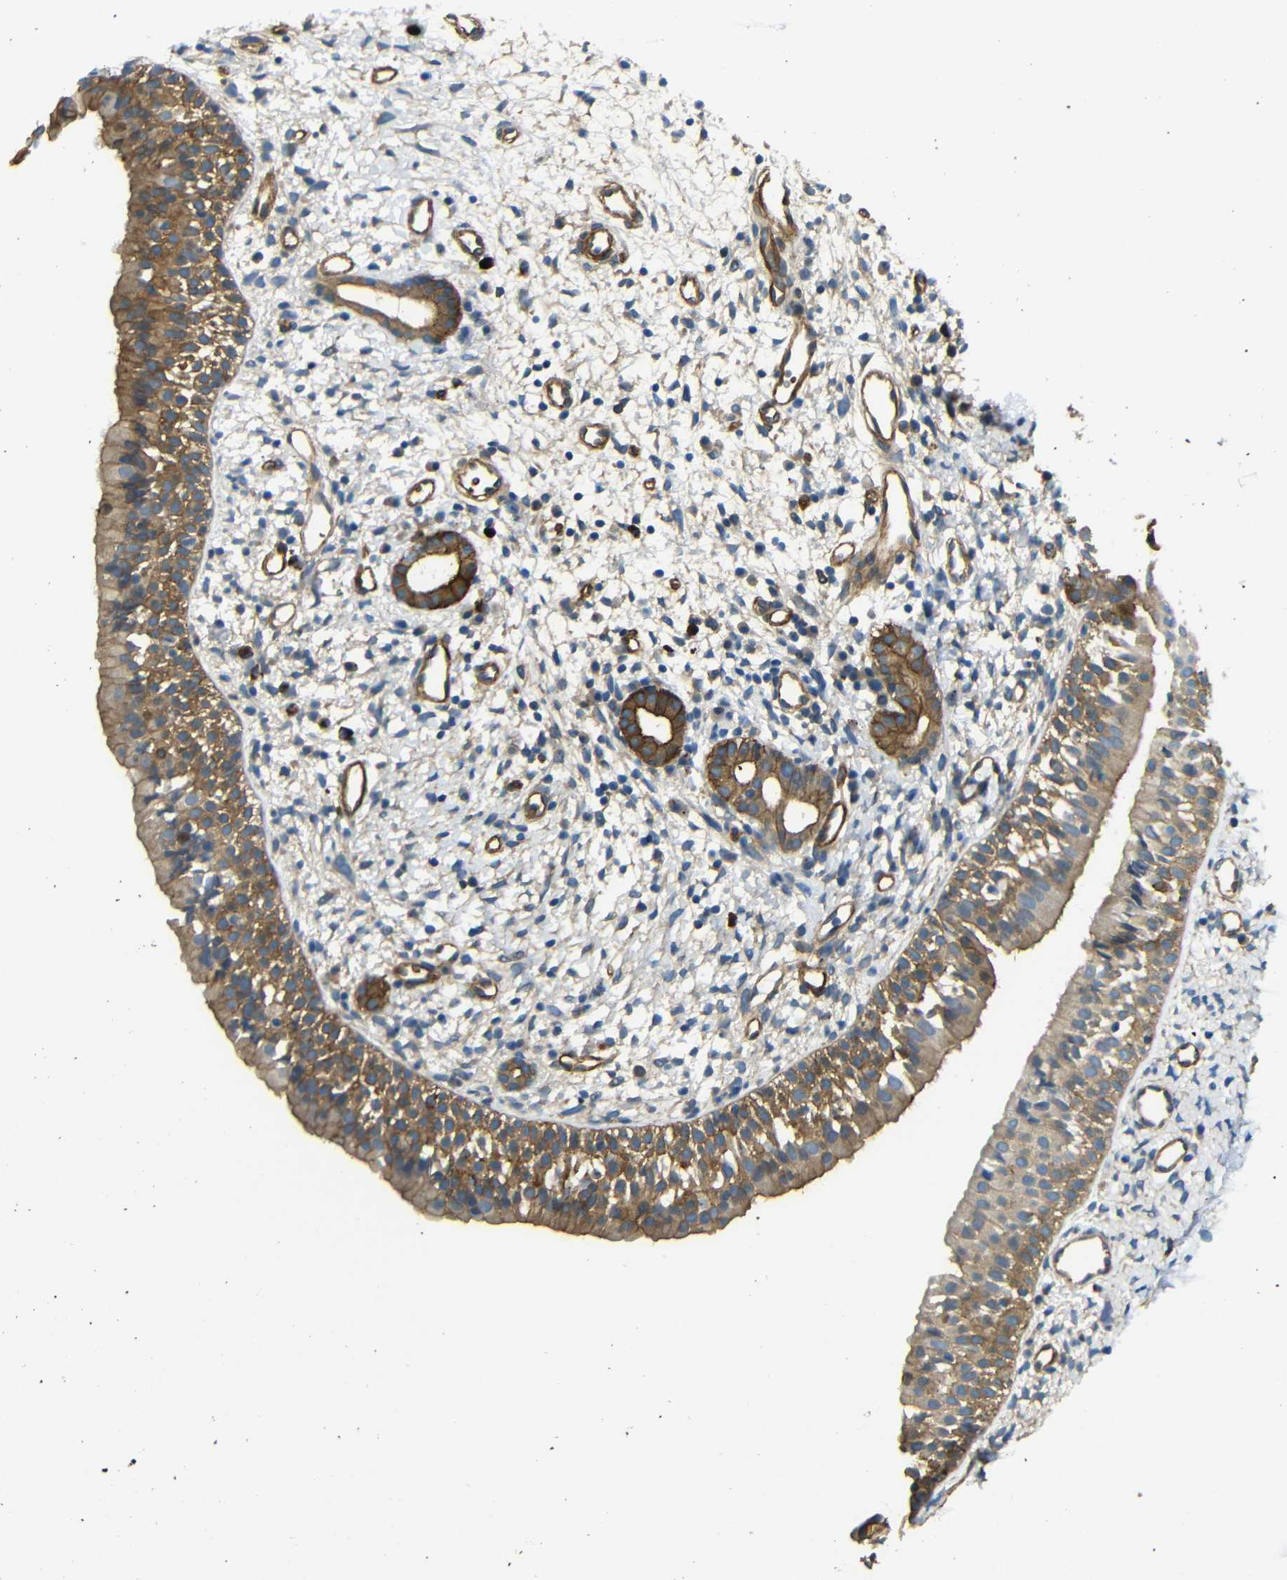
{"staining": {"intensity": "moderate", "quantity": "25%-75%", "location": "cytoplasmic/membranous"}, "tissue": "nasopharynx", "cell_type": "Respiratory epithelial cells", "image_type": "normal", "snomed": [{"axis": "morphology", "description": "Normal tissue, NOS"}, {"axis": "topography", "description": "Nasopharynx"}], "caption": "About 25%-75% of respiratory epithelial cells in unremarkable nasopharynx demonstrate moderate cytoplasmic/membranous protein staining as visualized by brown immunohistochemical staining.", "gene": "MYO1B", "patient": {"sex": "male", "age": 22}}